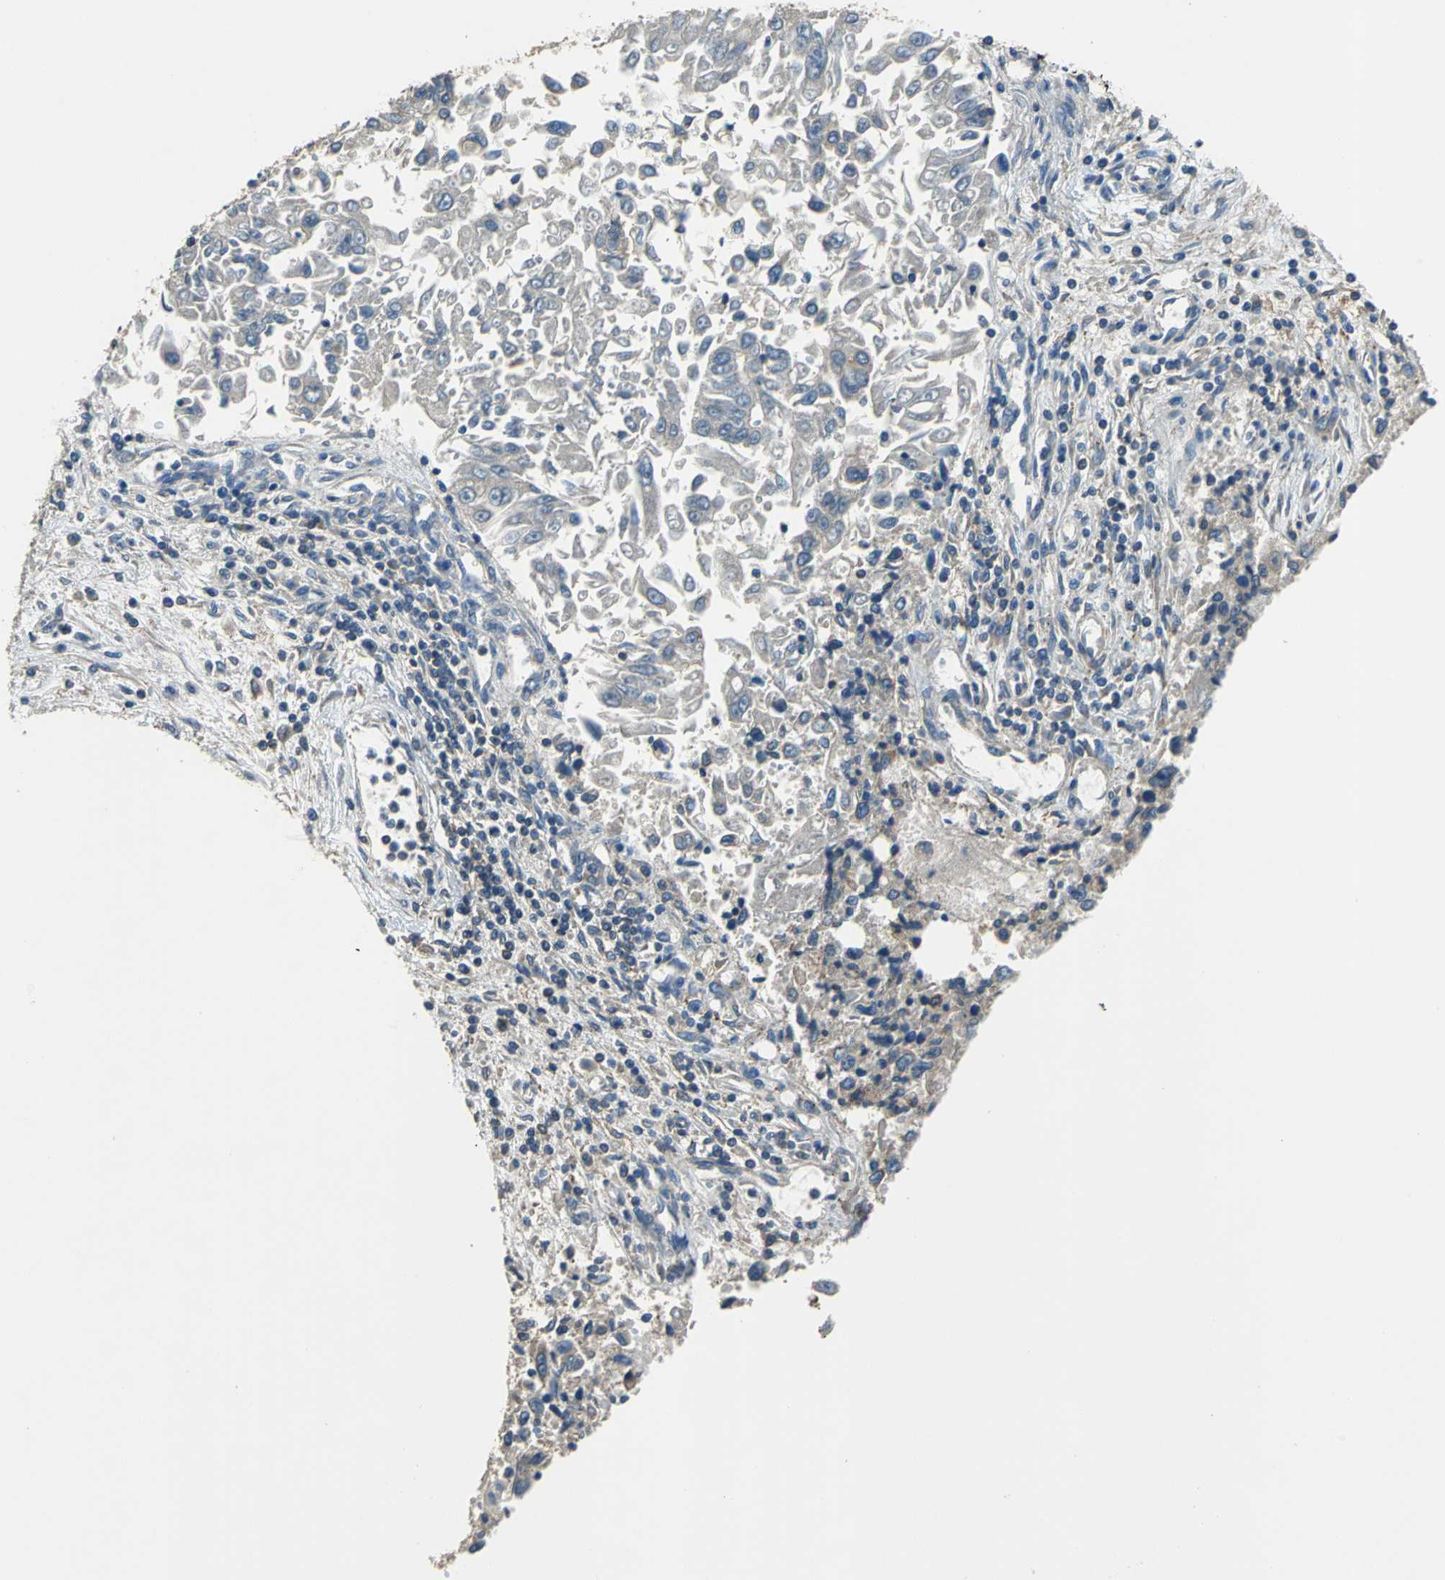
{"staining": {"intensity": "negative", "quantity": "none", "location": "none"}, "tissue": "lung cancer", "cell_type": "Tumor cells", "image_type": "cancer", "snomed": [{"axis": "morphology", "description": "Adenocarcinoma, NOS"}, {"axis": "topography", "description": "Lung"}], "caption": "Protein analysis of lung cancer (adenocarcinoma) displays no significant positivity in tumor cells.", "gene": "PRKCA", "patient": {"sex": "male", "age": 84}}